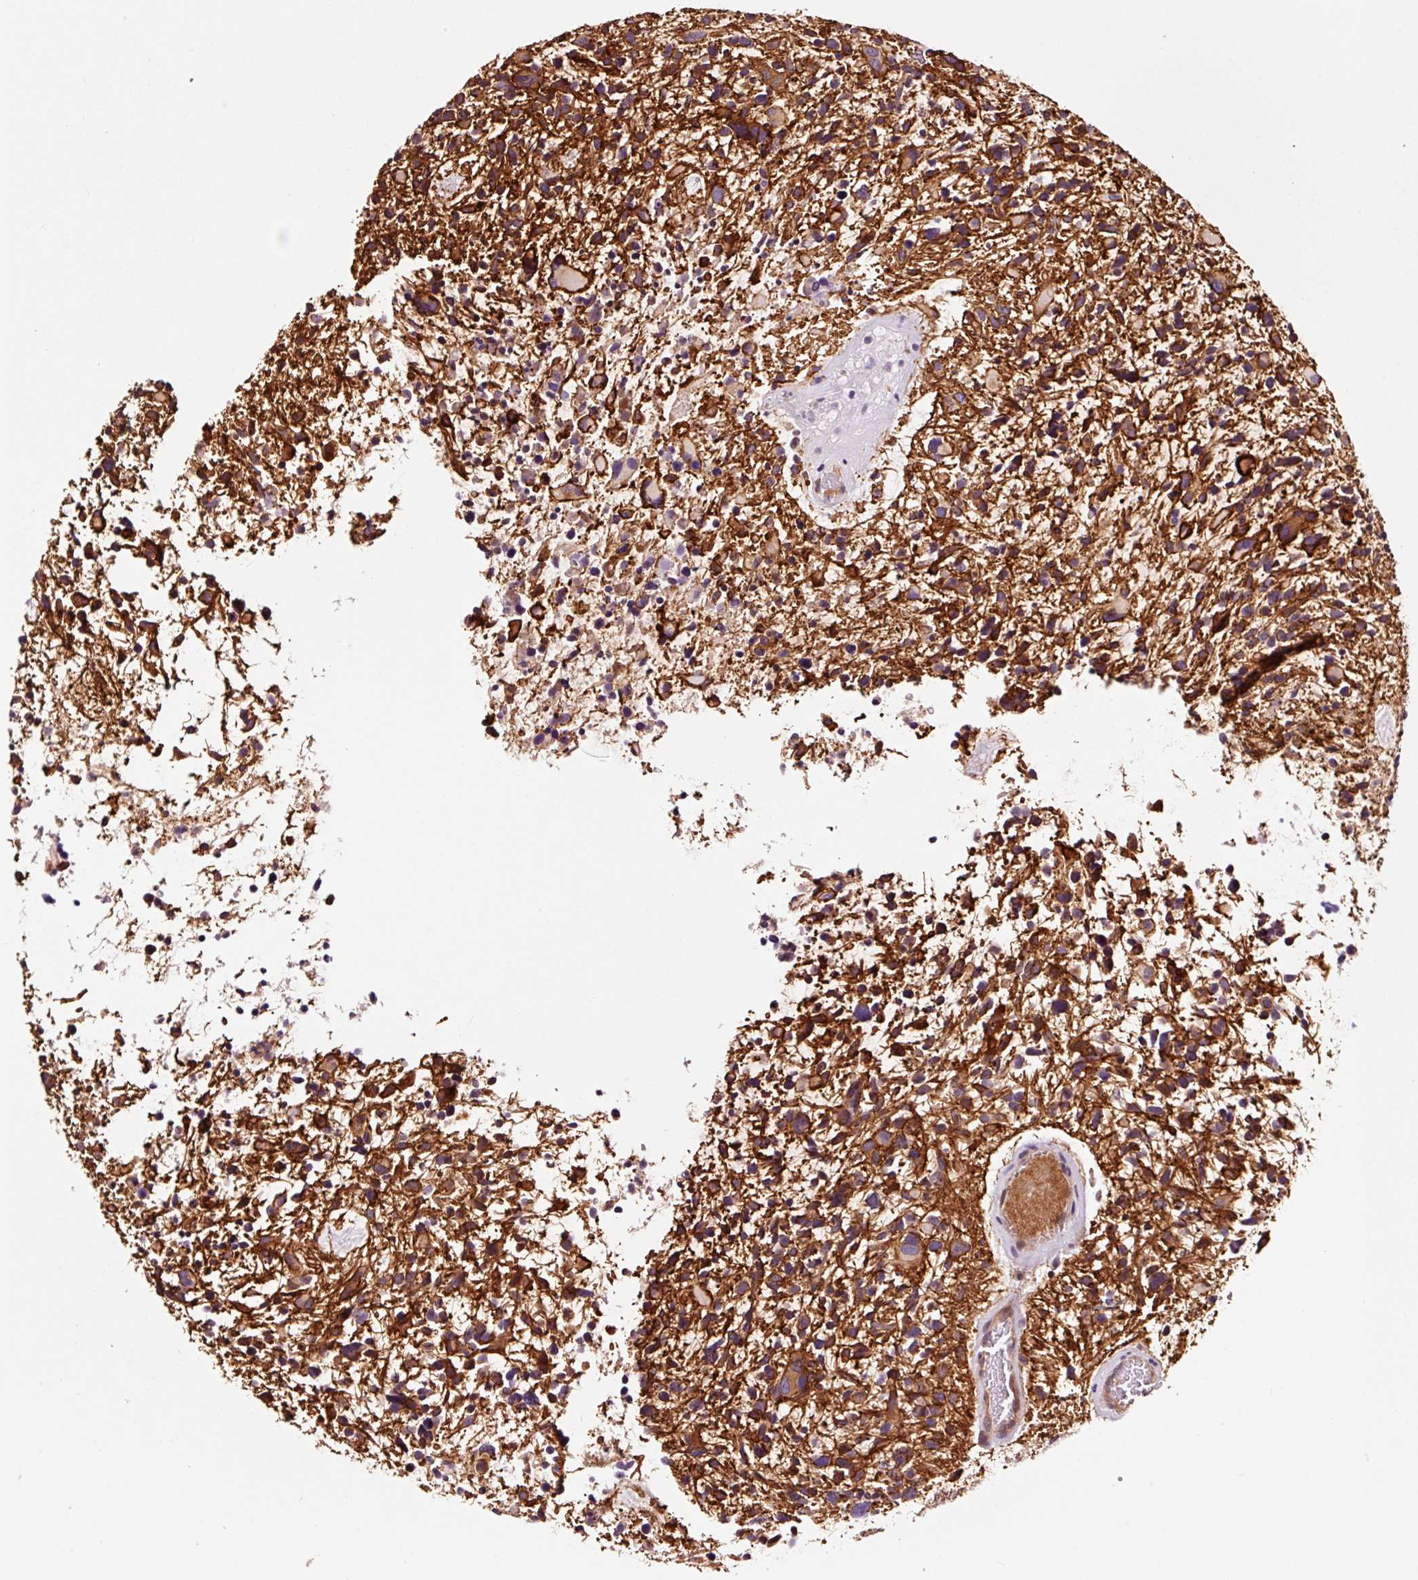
{"staining": {"intensity": "strong", "quantity": ">75%", "location": "cytoplasmic/membranous"}, "tissue": "glioma", "cell_type": "Tumor cells", "image_type": "cancer", "snomed": [{"axis": "morphology", "description": "Glioma, malignant, High grade"}, {"axis": "topography", "description": "Brain"}], "caption": "Malignant high-grade glioma stained with DAB IHC exhibits high levels of strong cytoplasmic/membranous staining in approximately >75% of tumor cells.", "gene": "ADD3", "patient": {"sex": "female", "age": 11}}